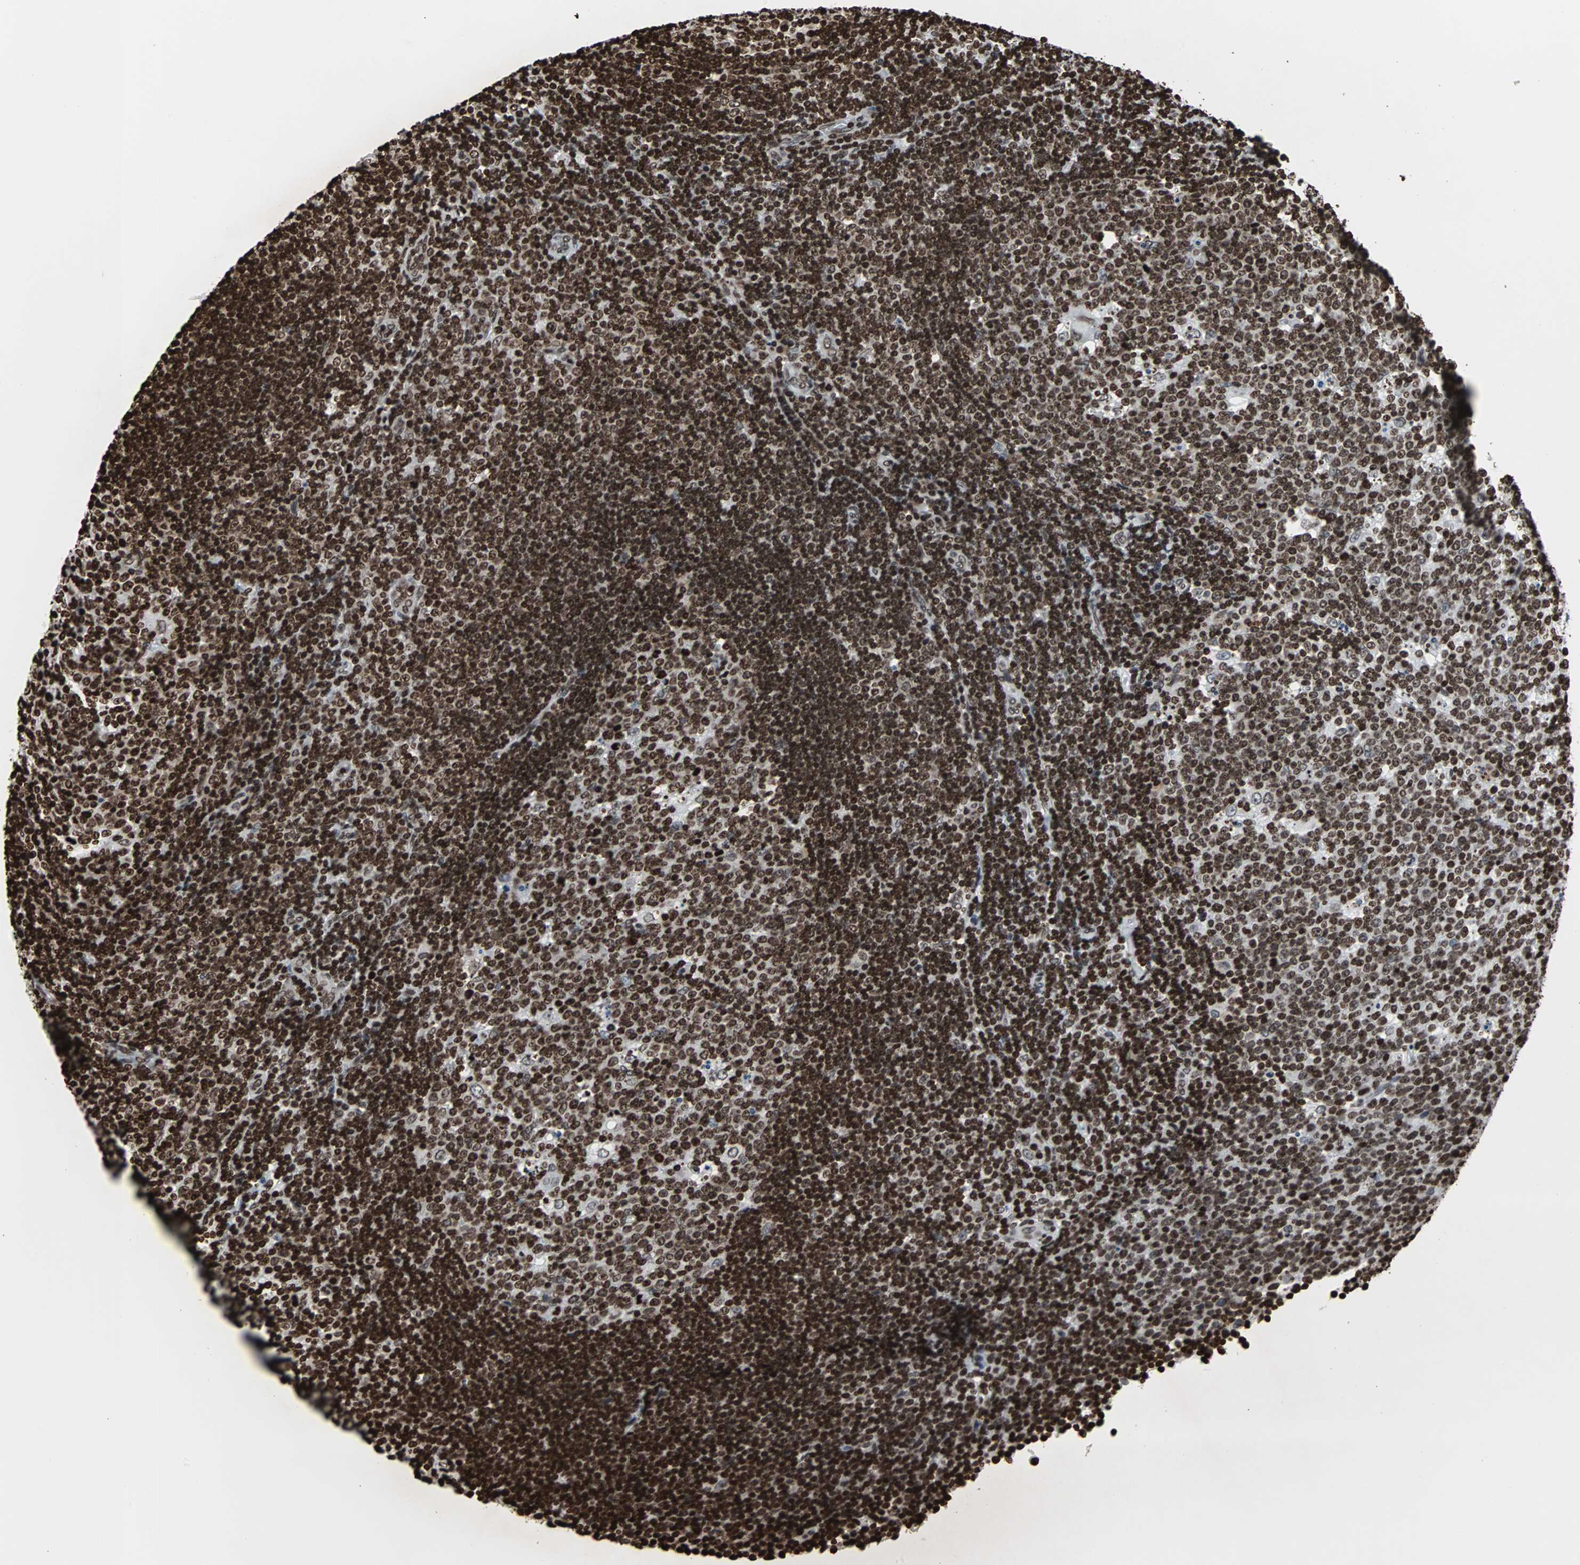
{"staining": {"intensity": "strong", "quantity": ">75%", "location": "nuclear"}, "tissue": "lymph node", "cell_type": "Germinal center cells", "image_type": "normal", "snomed": [{"axis": "morphology", "description": "Normal tissue, NOS"}, {"axis": "topography", "description": "Lymph node"}, {"axis": "topography", "description": "Salivary gland"}], "caption": "Germinal center cells show high levels of strong nuclear staining in about >75% of cells in unremarkable lymph node. (Brightfield microscopy of DAB IHC at high magnification).", "gene": "H2BC18", "patient": {"sex": "male", "age": 8}}